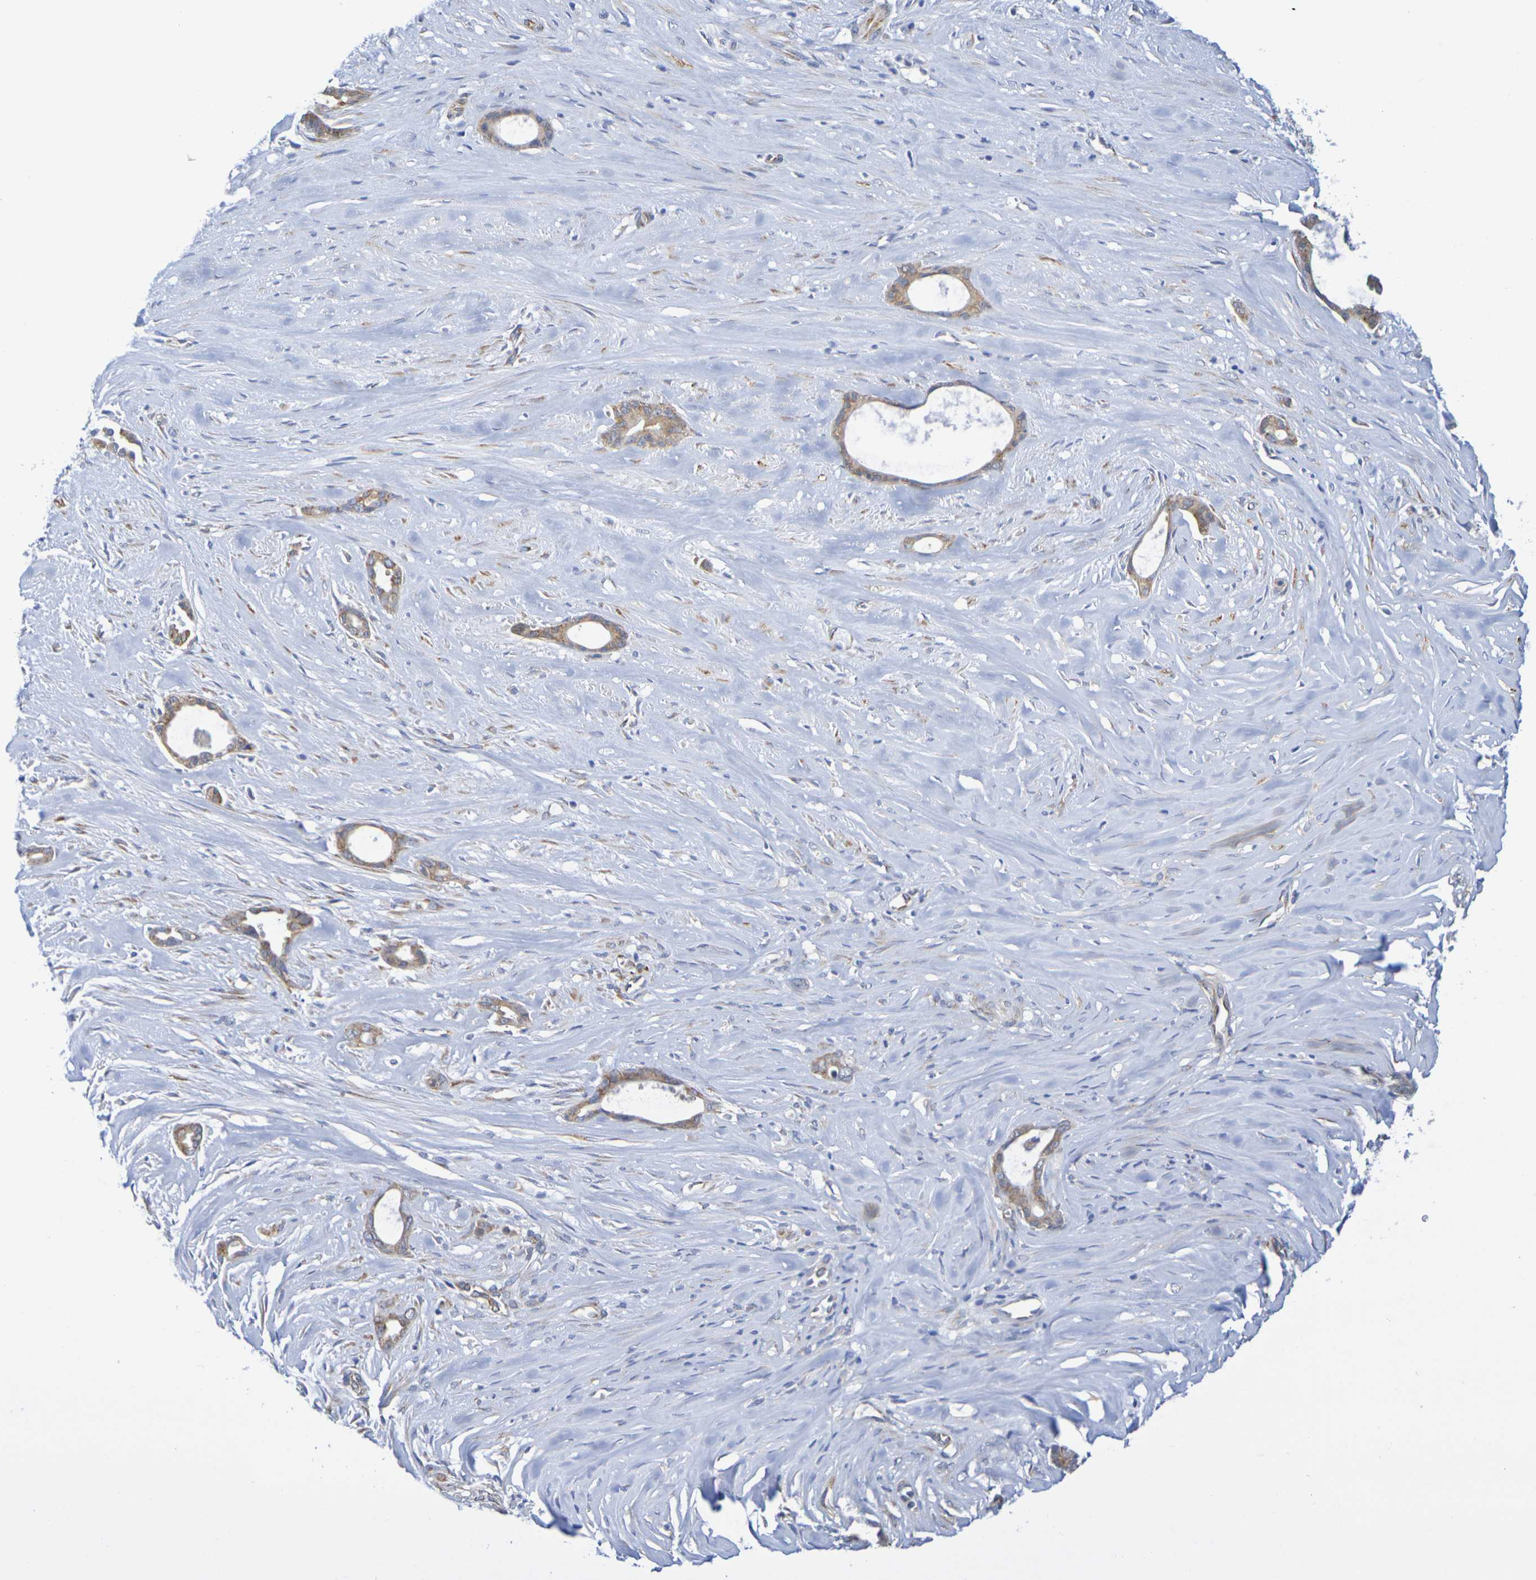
{"staining": {"intensity": "moderate", "quantity": ">75%", "location": "cytoplasmic/membranous"}, "tissue": "liver cancer", "cell_type": "Tumor cells", "image_type": "cancer", "snomed": [{"axis": "morphology", "description": "Cholangiocarcinoma"}, {"axis": "topography", "description": "Liver"}], "caption": "This is an image of IHC staining of liver cancer (cholangiocarcinoma), which shows moderate expression in the cytoplasmic/membranous of tumor cells.", "gene": "TMCC3", "patient": {"sex": "female", "age": 55}}